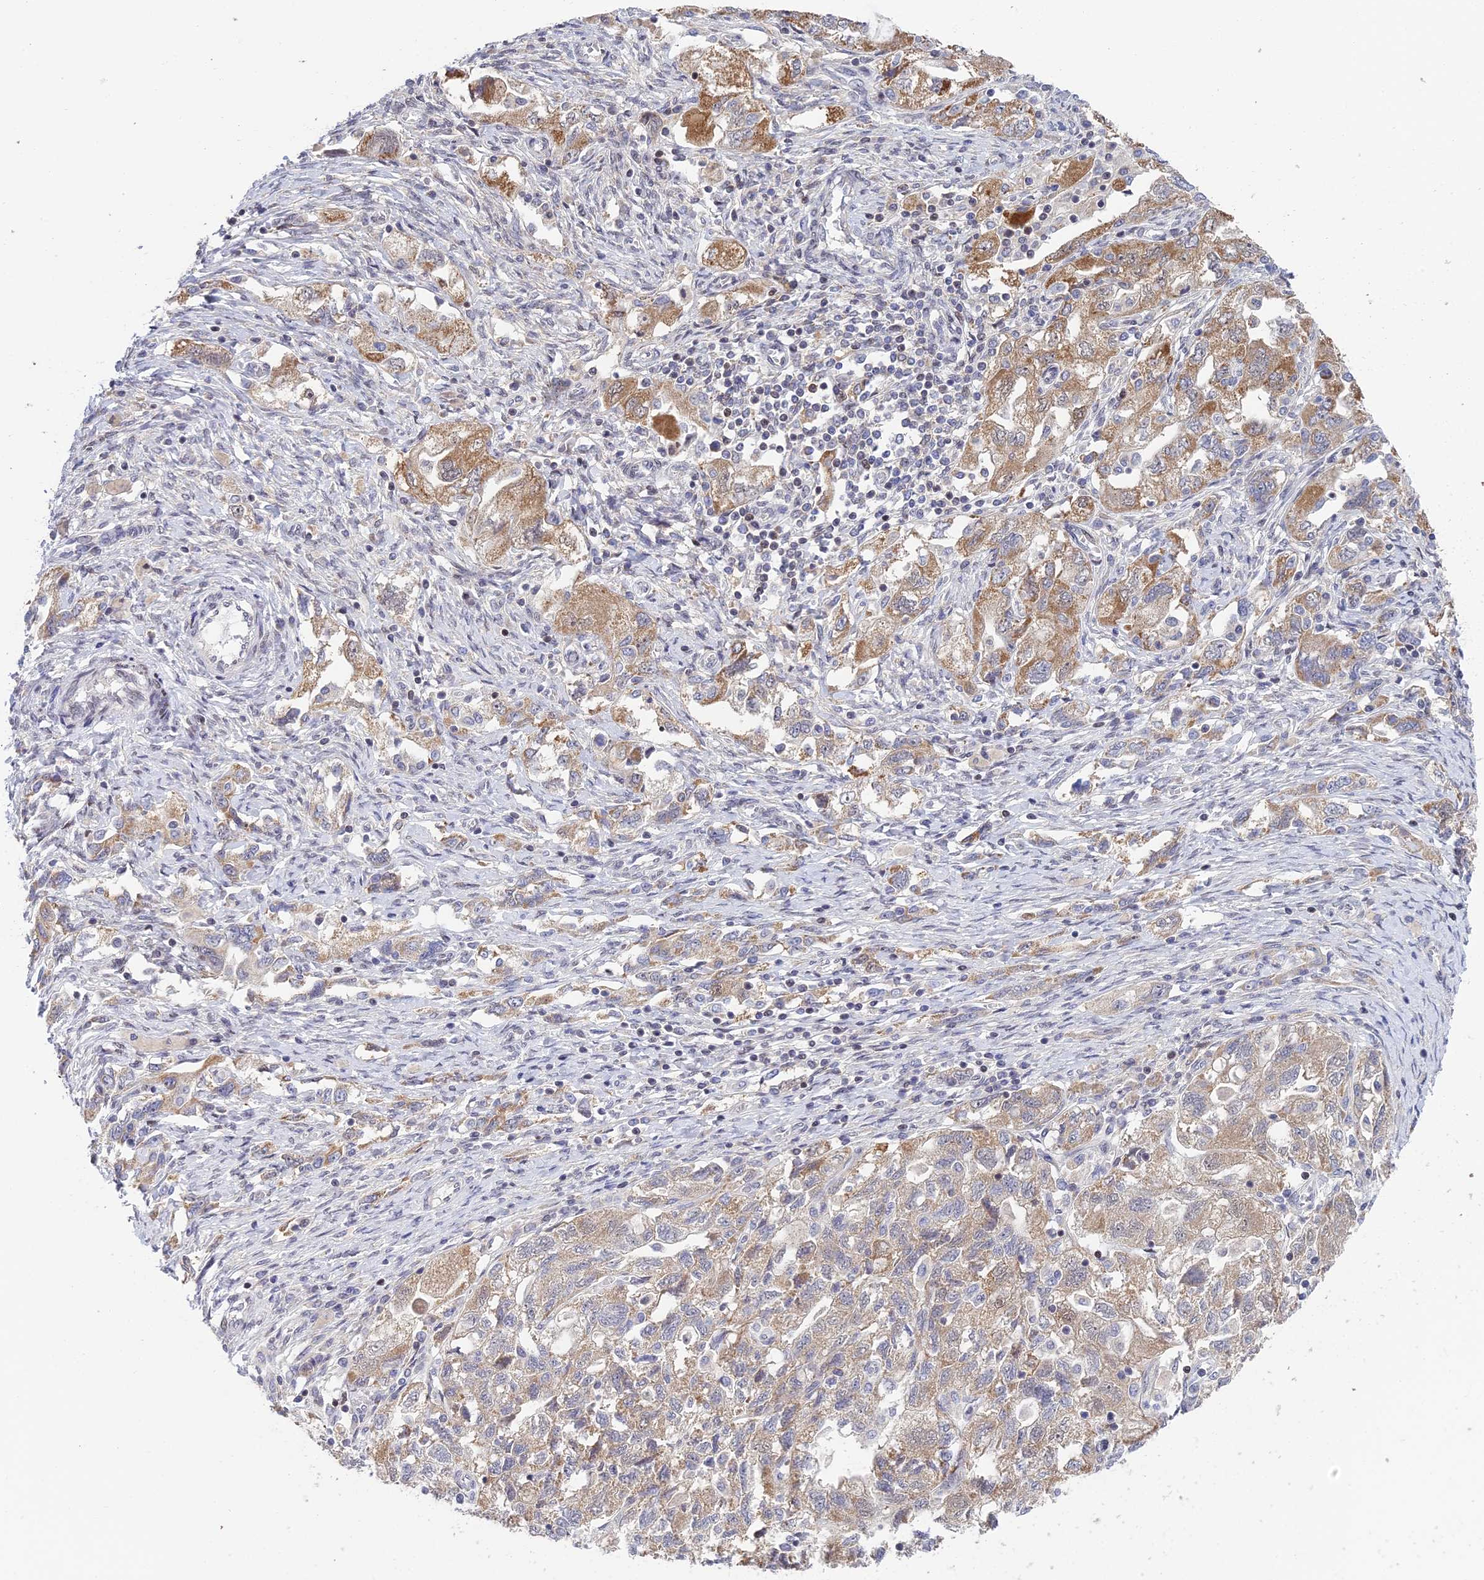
{"staining": {"intensity": "moderate", "quantity": "25%-75%", "location": "cytoplasmic/membranous"}, "tissue": "ovarian cancer", "cell_type": "Tumor cells", "image_type": "cancer", "snomed": [{"axis": "morphology", "description": "Carcinoma, NOS"}, {"axis": "morphology", "description": "Cystadenocarcinoma, serous, NOS"}, {"axis": "topography", "description": "Ovary"}], "caption": "Immunohistochemistry (IHC) (DAB (3,3'-diaminobenzidine)) staining of human ovarian carcinoma displays moderate cytoplasmic/membranous protein staining in about 25%-75% of tumor cells. The protein is shown in brown color, while the nuclei are stained blue.", "gene": "ELOA2", "patient": {"sex": "female", "age": 69}}